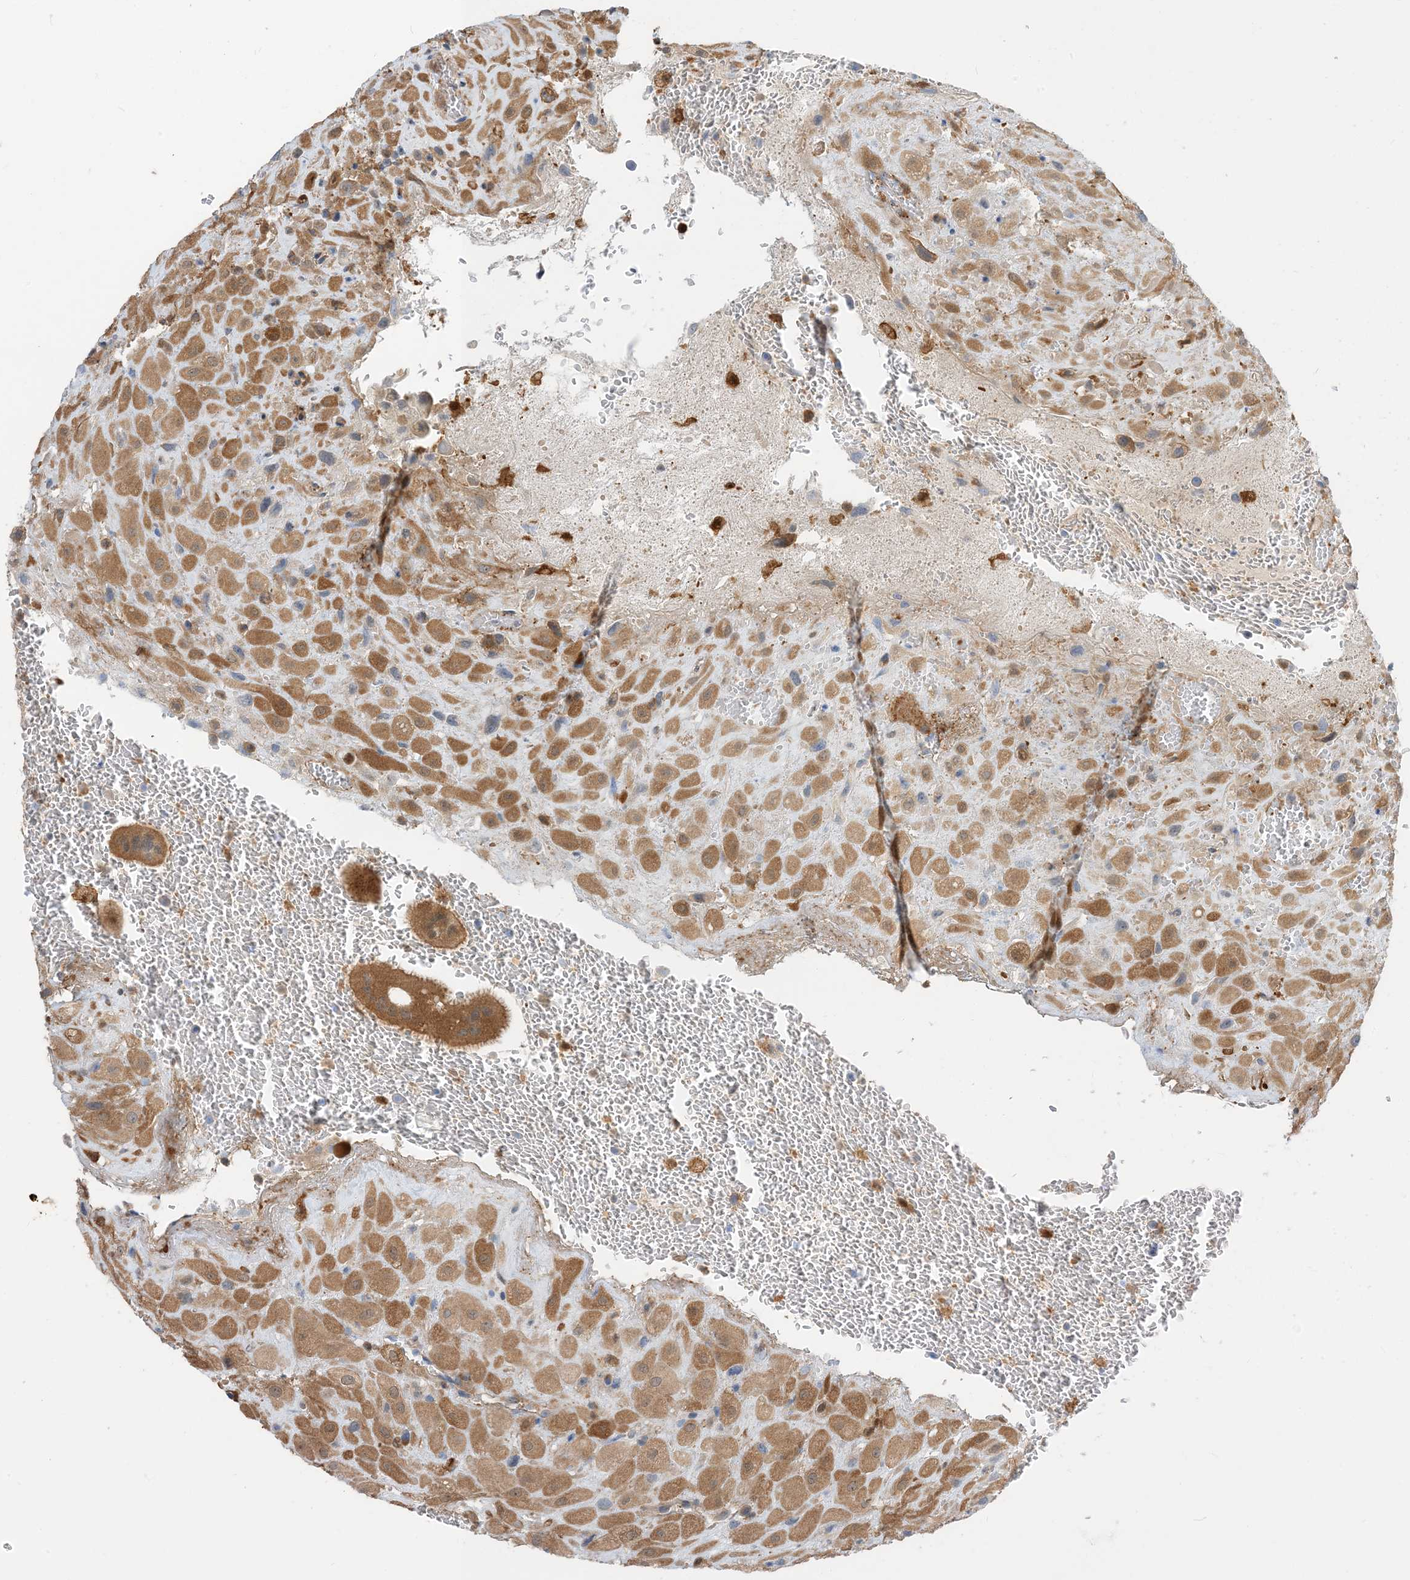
{"staining": {"intensity": "moderate", "quantity": ">75%", "location": "cytoplasmic/membranous"}, "tissue": "placenta", "cell_type": "Decidual cells", "image_type": "normal", "snomed": [{"axis": "morphology", "description": "Normal tissue, NOS"}, {"axis": "topography", "description": "Placenta"}], "caption": "The histopathology image exhibits immunohistochemical staining of unremarkable placenta. There is moderate cytoplasmic/membranous positivity is present in approximately >75% of decidual cells.", "gene": "NAGK", "patient": {"sex": "female", "age": 35}}